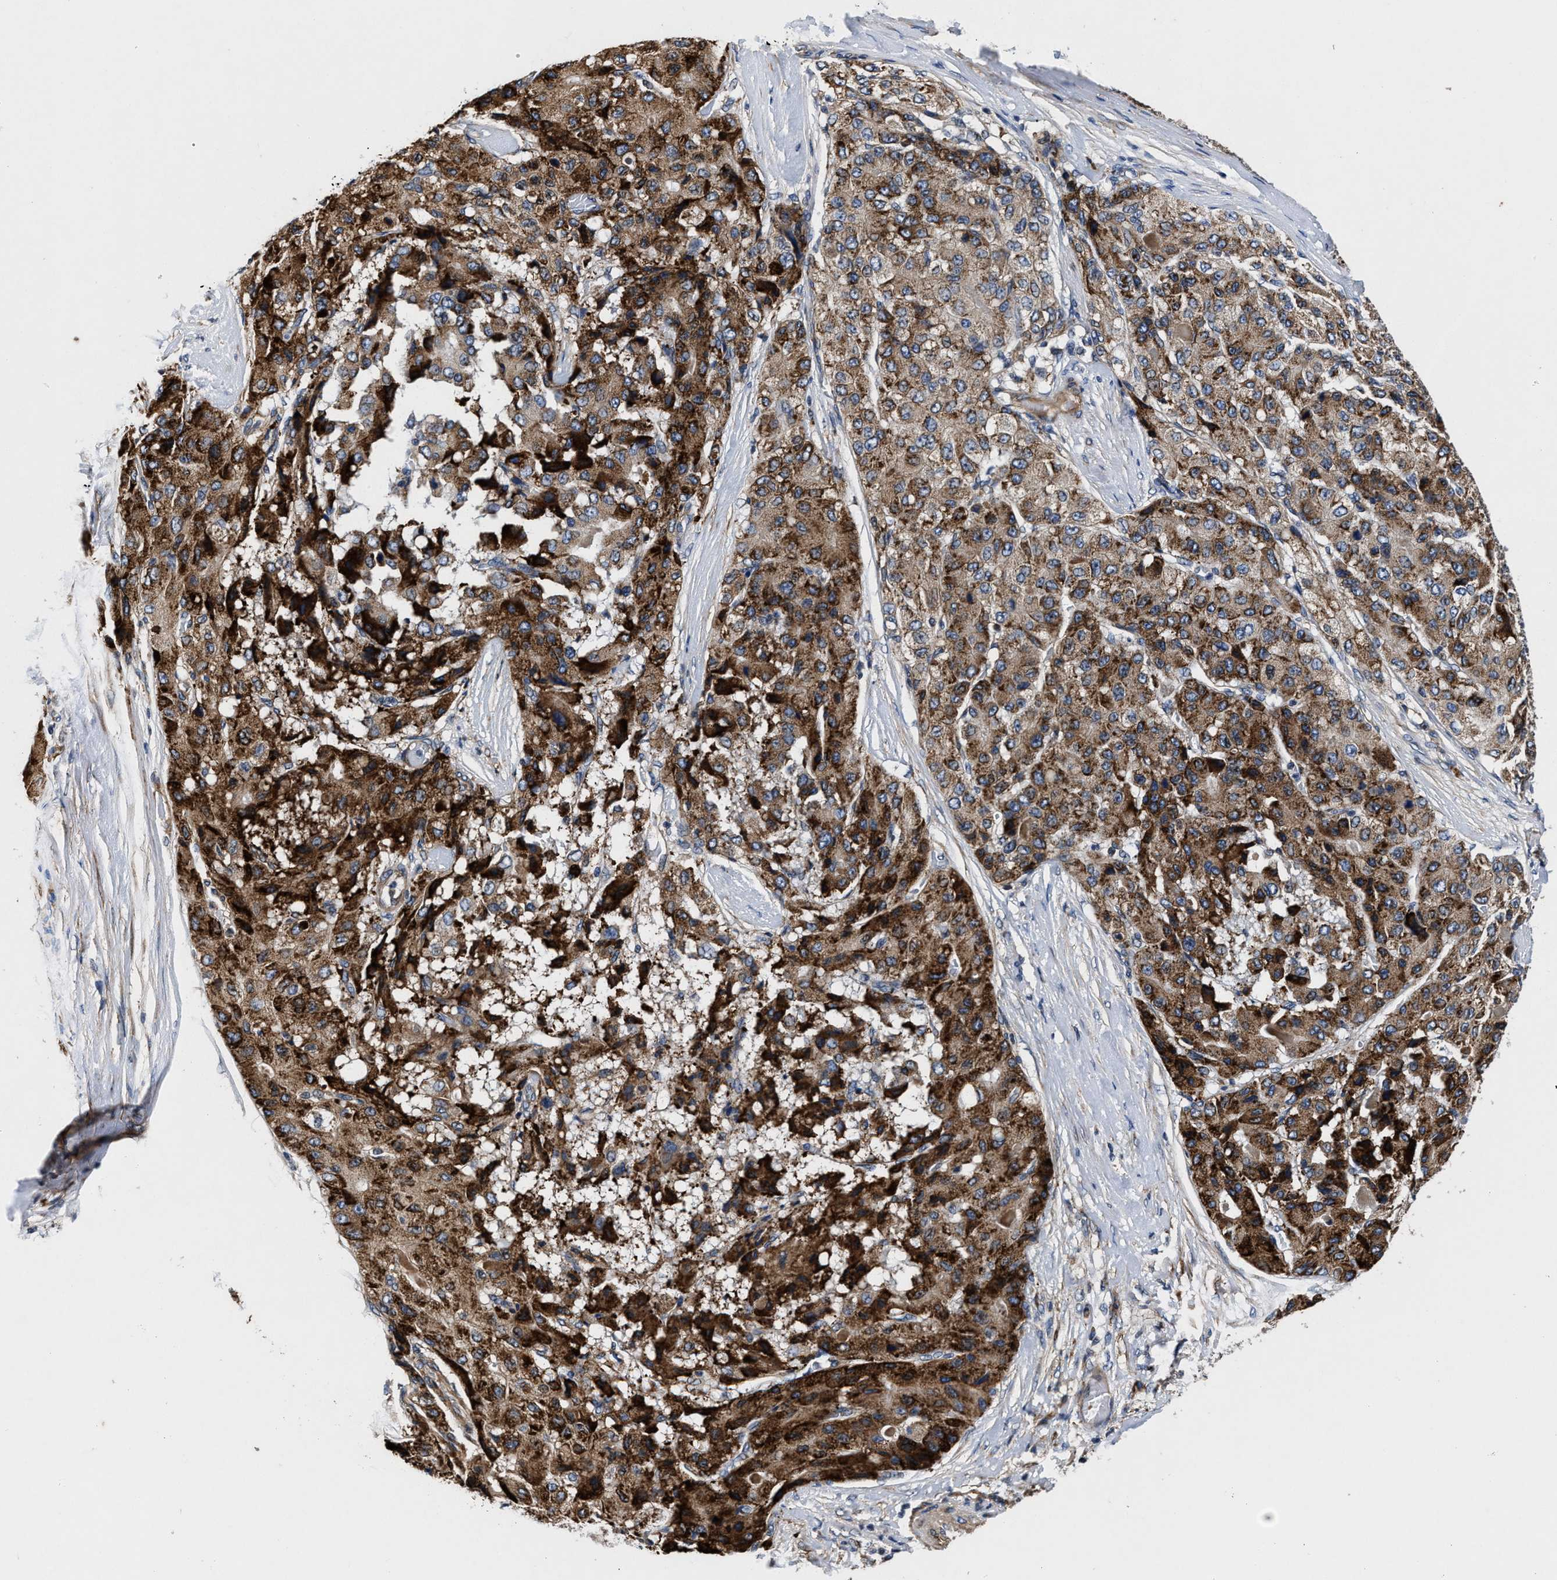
{"staining": {"intensity": "strong", "quantity": ">75%", "location": "cytoplasmic/membranous"}, "tissue": "liver cancer", "cell_type": "Tumor cells", "image_type": "cancer", "snomed": [{"axis": "morphology", "description": "Carcinoma, Hepatocellular, NOS"}, {"axis": "topography", "description": "Liver"}], "caption": "Immunohistochemistry (IHC) (DAB (3,3'-diaminobenzidine)) staining of human hepatocellular carcinoma (liver) demonstrates strong cytoplasmic/membranous protein expression in approximately >75% of tumor cells.", "gene": "SLC12A2", "patient": {"sex": "male", "age": 80}}